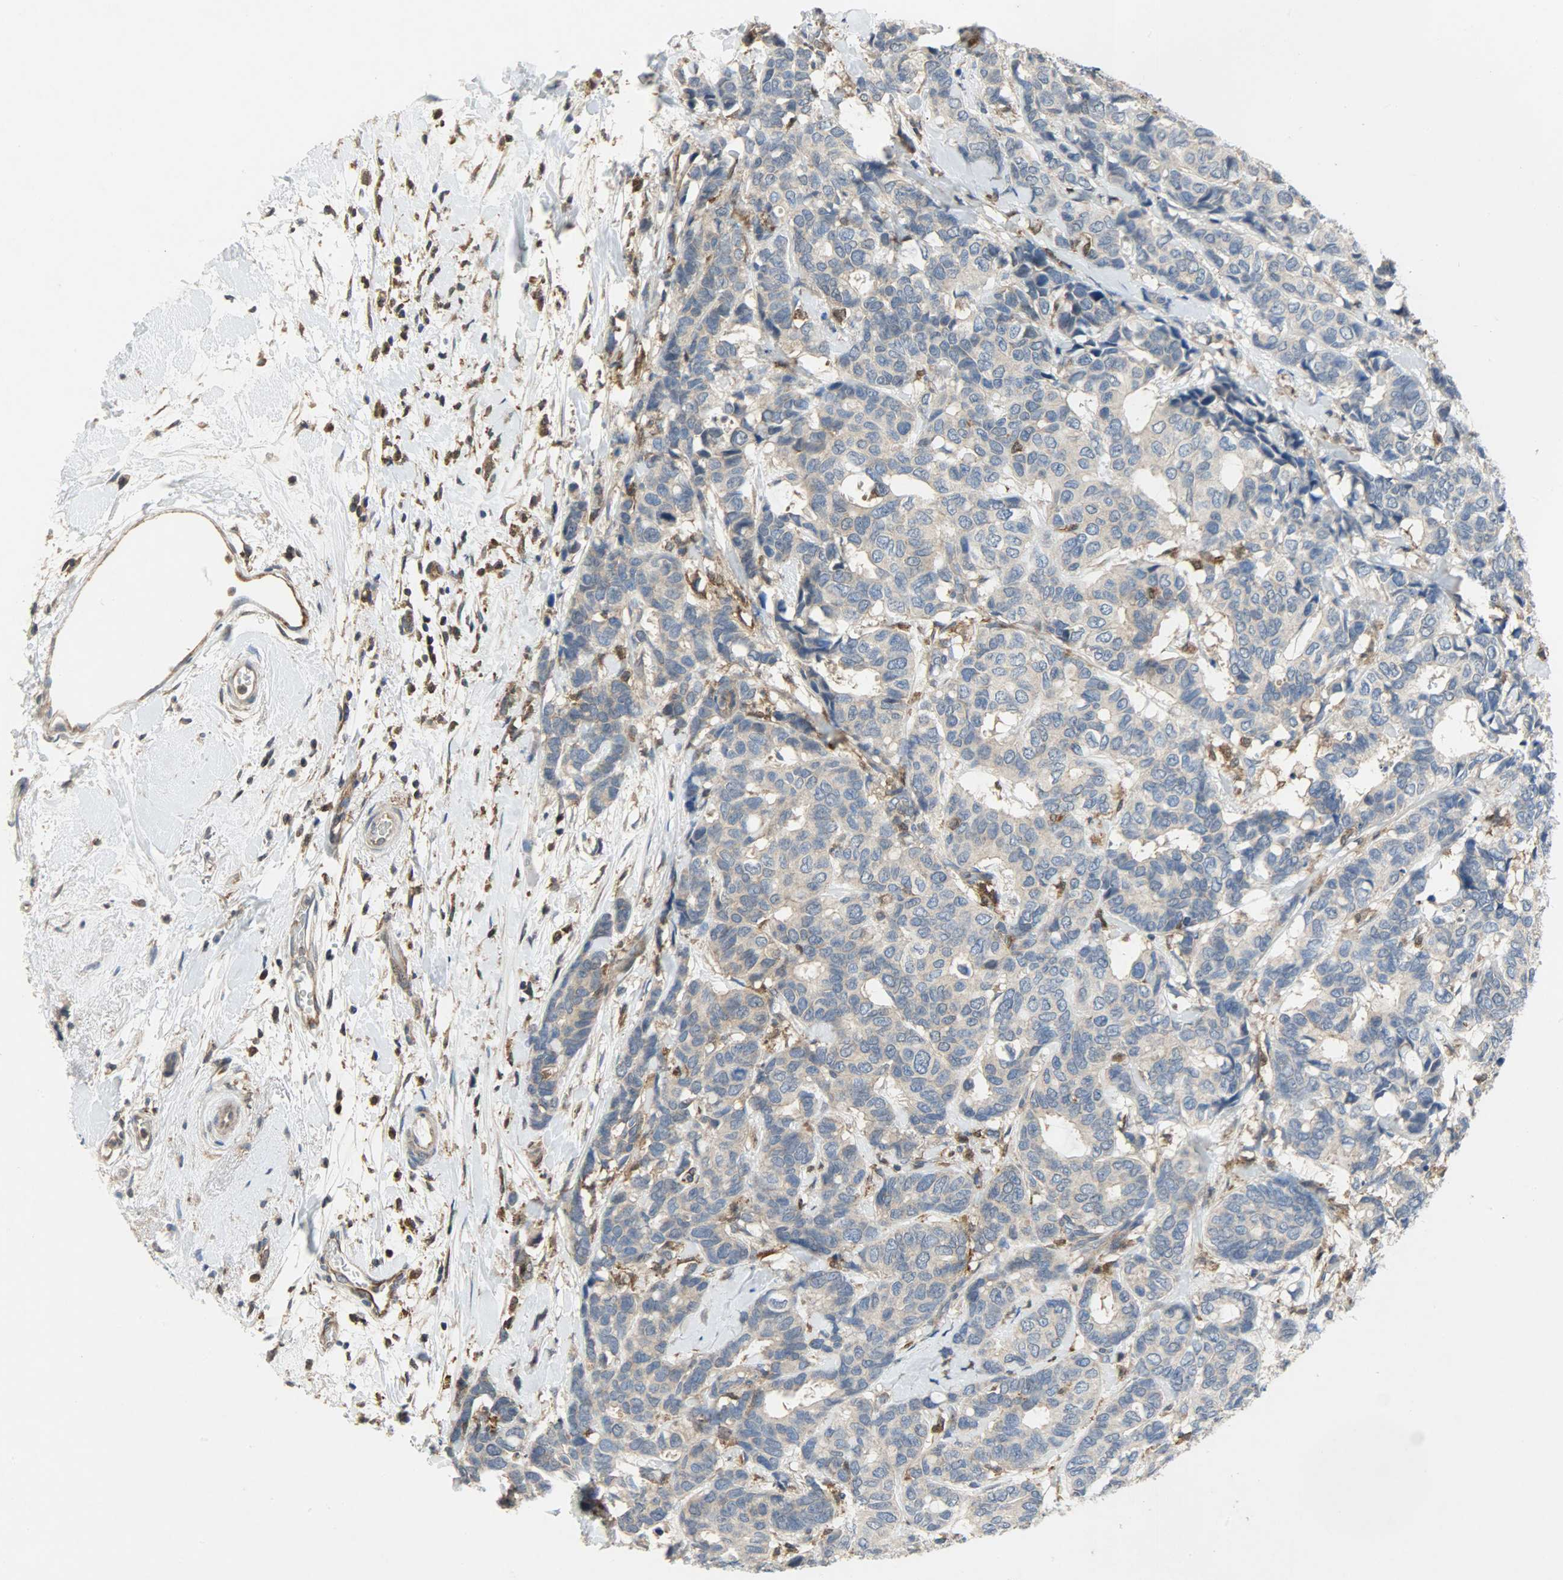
{"staining": {"intensity": "moderate", "quantity": ">75%", "location": "cytoplasmic/membranous"}, "tissue": "breast cancer", "cell_type": "Tumor cells", "image_type": "cancer", "snomed": [{"axis": "morphology", "description": "Duct carcinoma"}, {"axis": "topography", "description": "Breast"}], "caption": "High-magnification brightfield microscopy of breast infiltrating ductal carcinoma stained with DAB (3,3'-diaminobenzidine) (brown) and counterstained with hematoxylin (blue). tumor cells exhibit moderate cytoplasmic/membranous positivity is identified in approximately>75% of cells.", "gene": "TRIM21", "patient": {"sex": "female", "age": 87}}